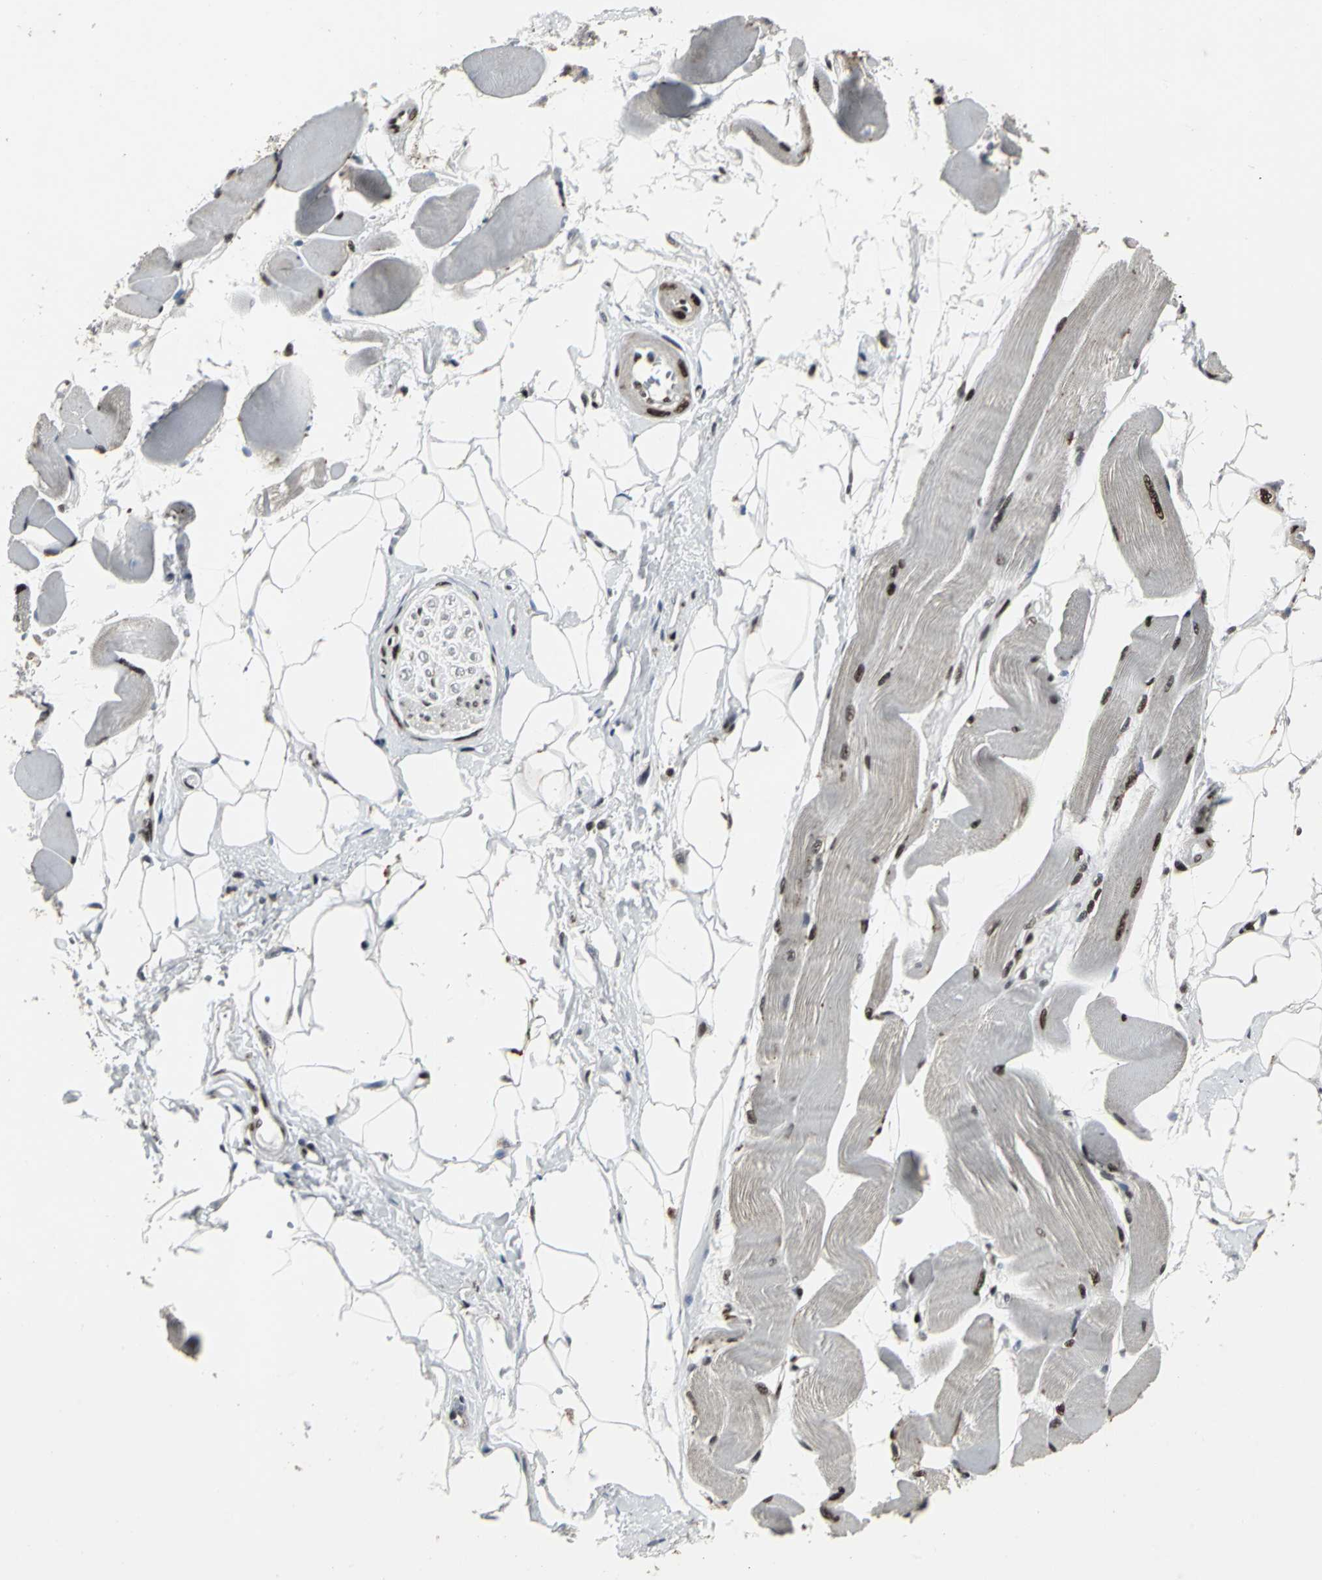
{"staining": {"intensity": "strong", "quantity": ">75%", "location": "nuclear"}, "tissue": "skeletal muscle", "cell_type": "Myocytes", "image_type": "normal", "snomed": [{"axis": "morphology", "description": "Normal tissue, NOS"}, {"axis": "topography", "description": "Skeletal muscle"}, {"axis": "topography", "description": "Peripheral nerve tissue"}], "caption": "Immunohistochemistry (DAB) staining of unremarkable skeletal muscle reveals strong nuclear protein staining in approximately >75% of myocytes. (DAB (3,3'-diaminobenzidine) IHC, brown staining for protein, blue staining for nuclei).", "gene": "SRF", "patient": {"sex": "female", "age": 84}}